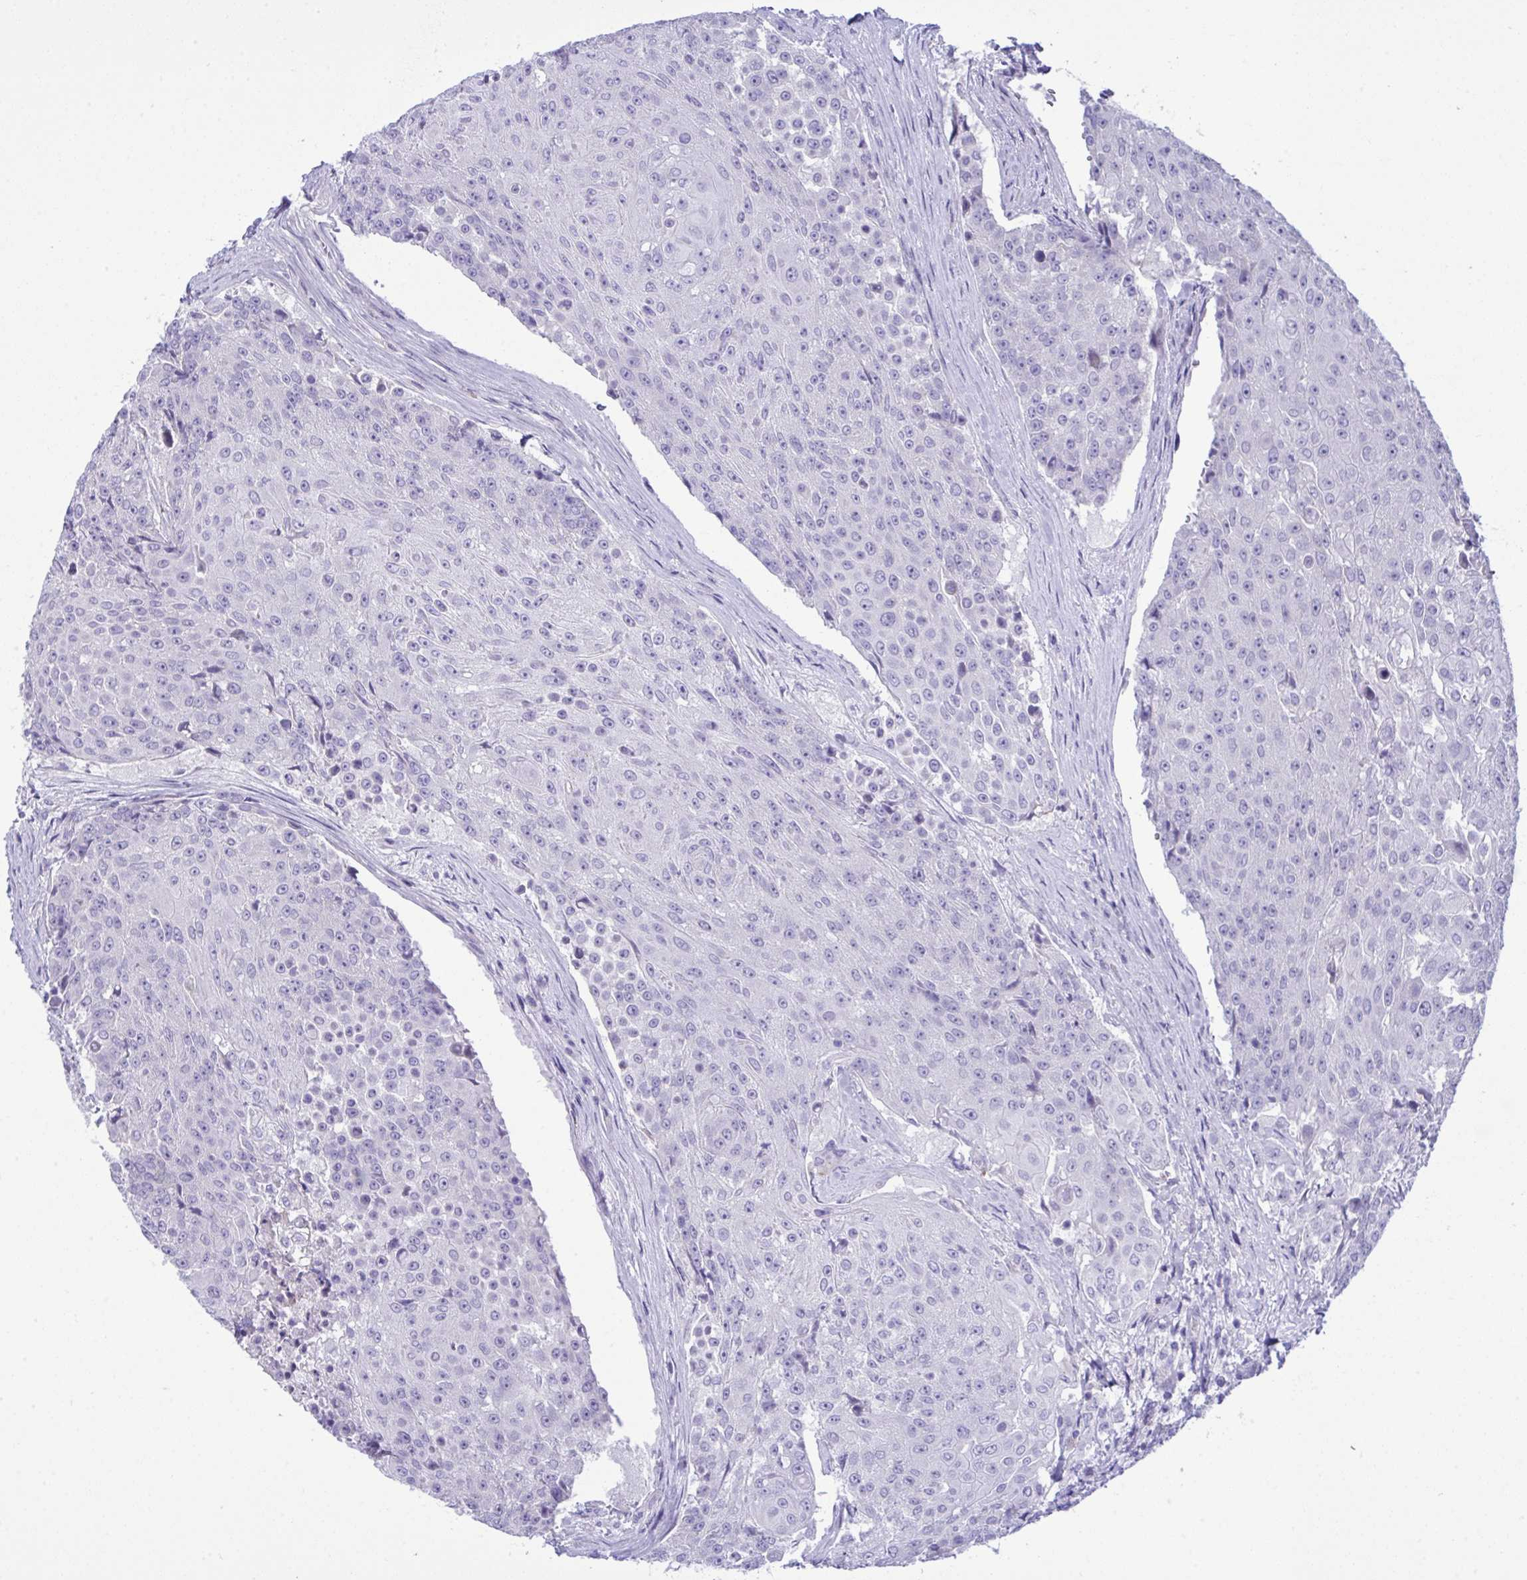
{"staining": {"intensity": "negative", "quantity": "none", "location": "none"}, "tissue": "urothelial cancer", "cell_type": "Tumor cells", "image_type": "cancer", "snomed": [{"axis": "morphology", "description": "Urothelial carcinoma, High grade"}, {"axis": "topography", "description": "Urinary bladder"}], "caption": "IHC micrograph of neoplastic tissue: urothelial cancer stained with DAB demonstrates no significant protein staining in tumor cells. (DAB (3,3'-diaminobenzidine) IHC visualized using brightfield microscopy, high magnification).", "gene": "WDR97", "patient": {"sex": "female", "age": 63}}